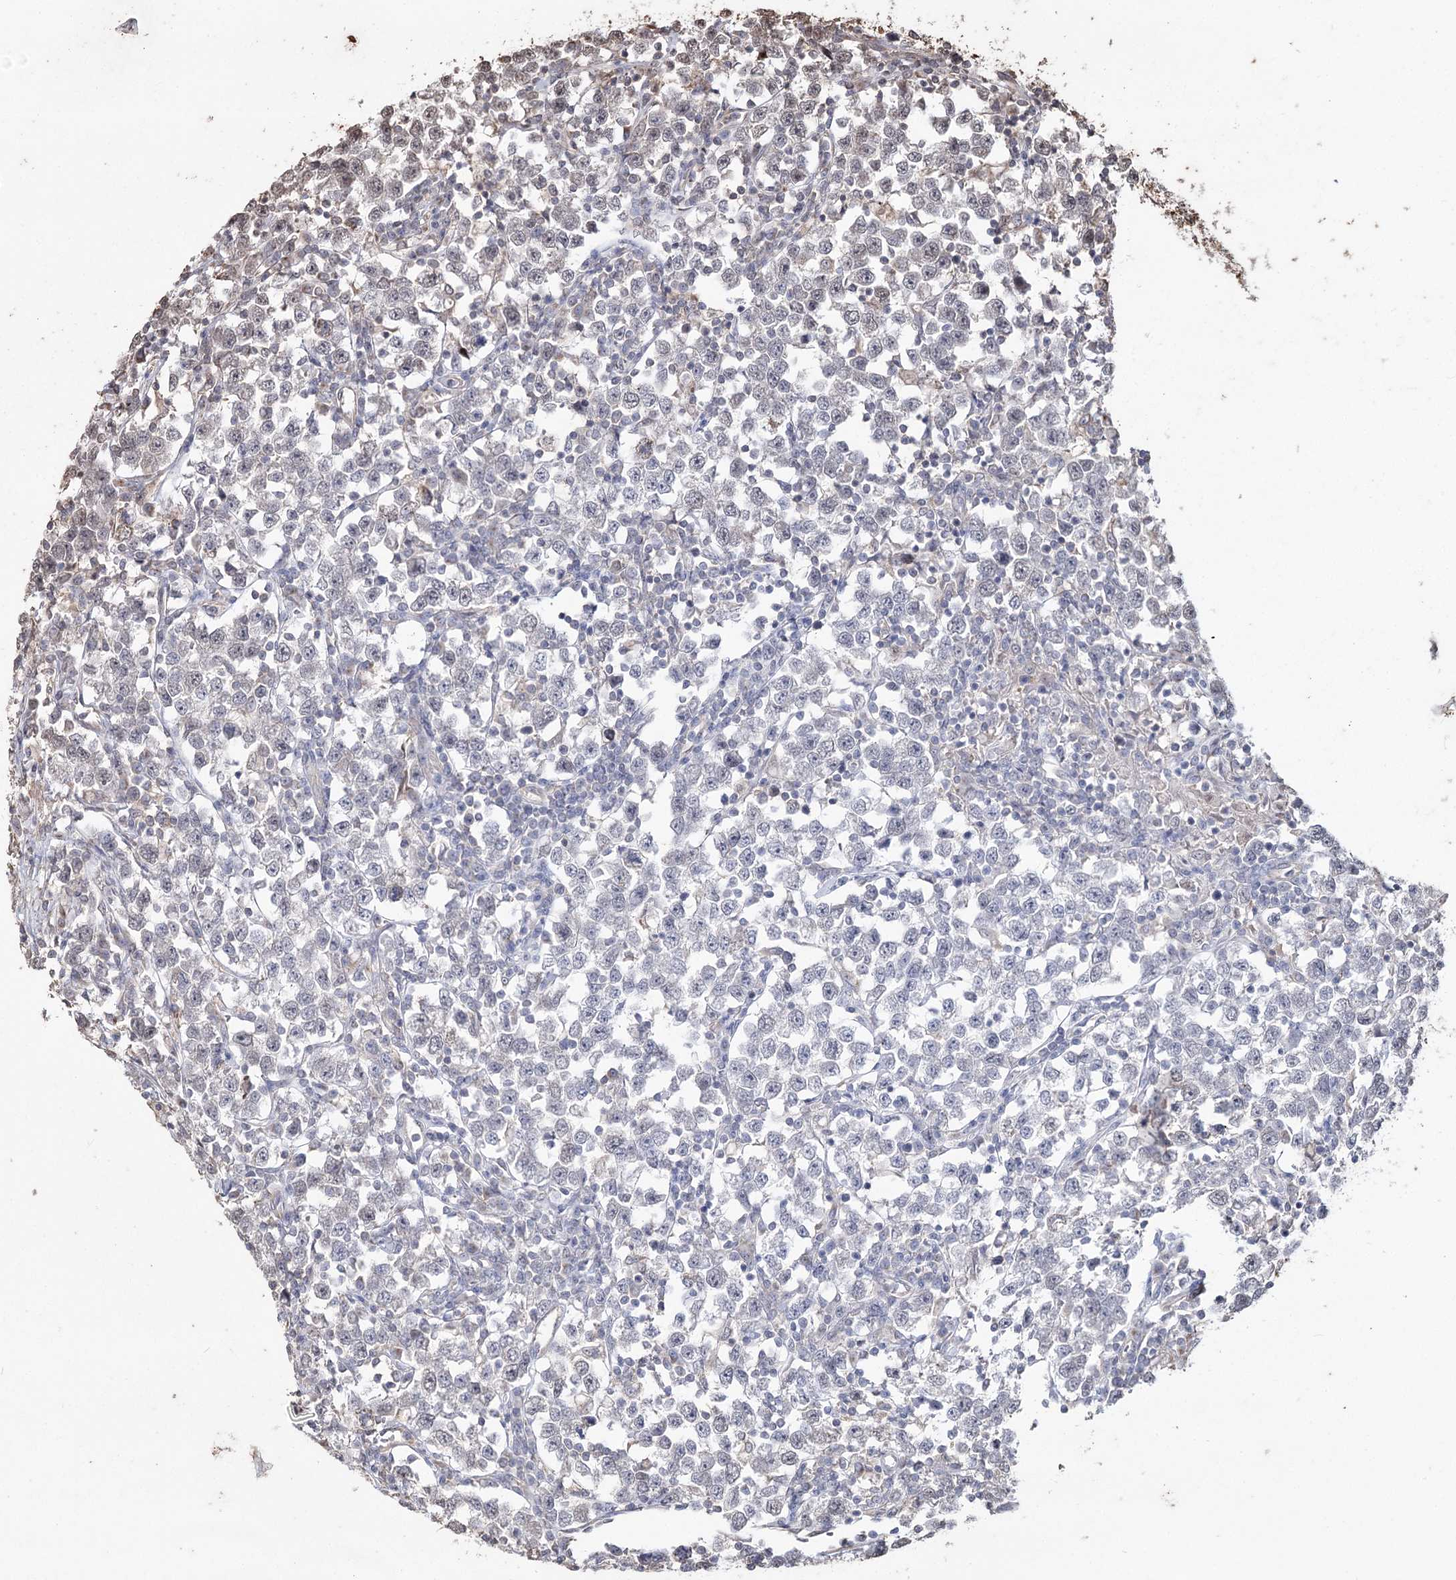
{"staining": {"intensity": "weak", "quantity": "<25%", "location": "nuclear"}, "tissue": "testis cancer", "cell_type": "Tumor cells", "image_type": "cancer", "snomed": [{"axis": "morphology", "description": "Normal tissue, NOS"}, {"axis": "morphology", "description": "Seminoma, NOS"}, {"axis": "topography", "description": "Testis"}], "caption": "DAB immunohistochemical staining of human testis cancer (seminoma) reveals no significant positivity in tumor cells.", "gene": "PRC1", "patient": {"sex": "male", "age": 43}}